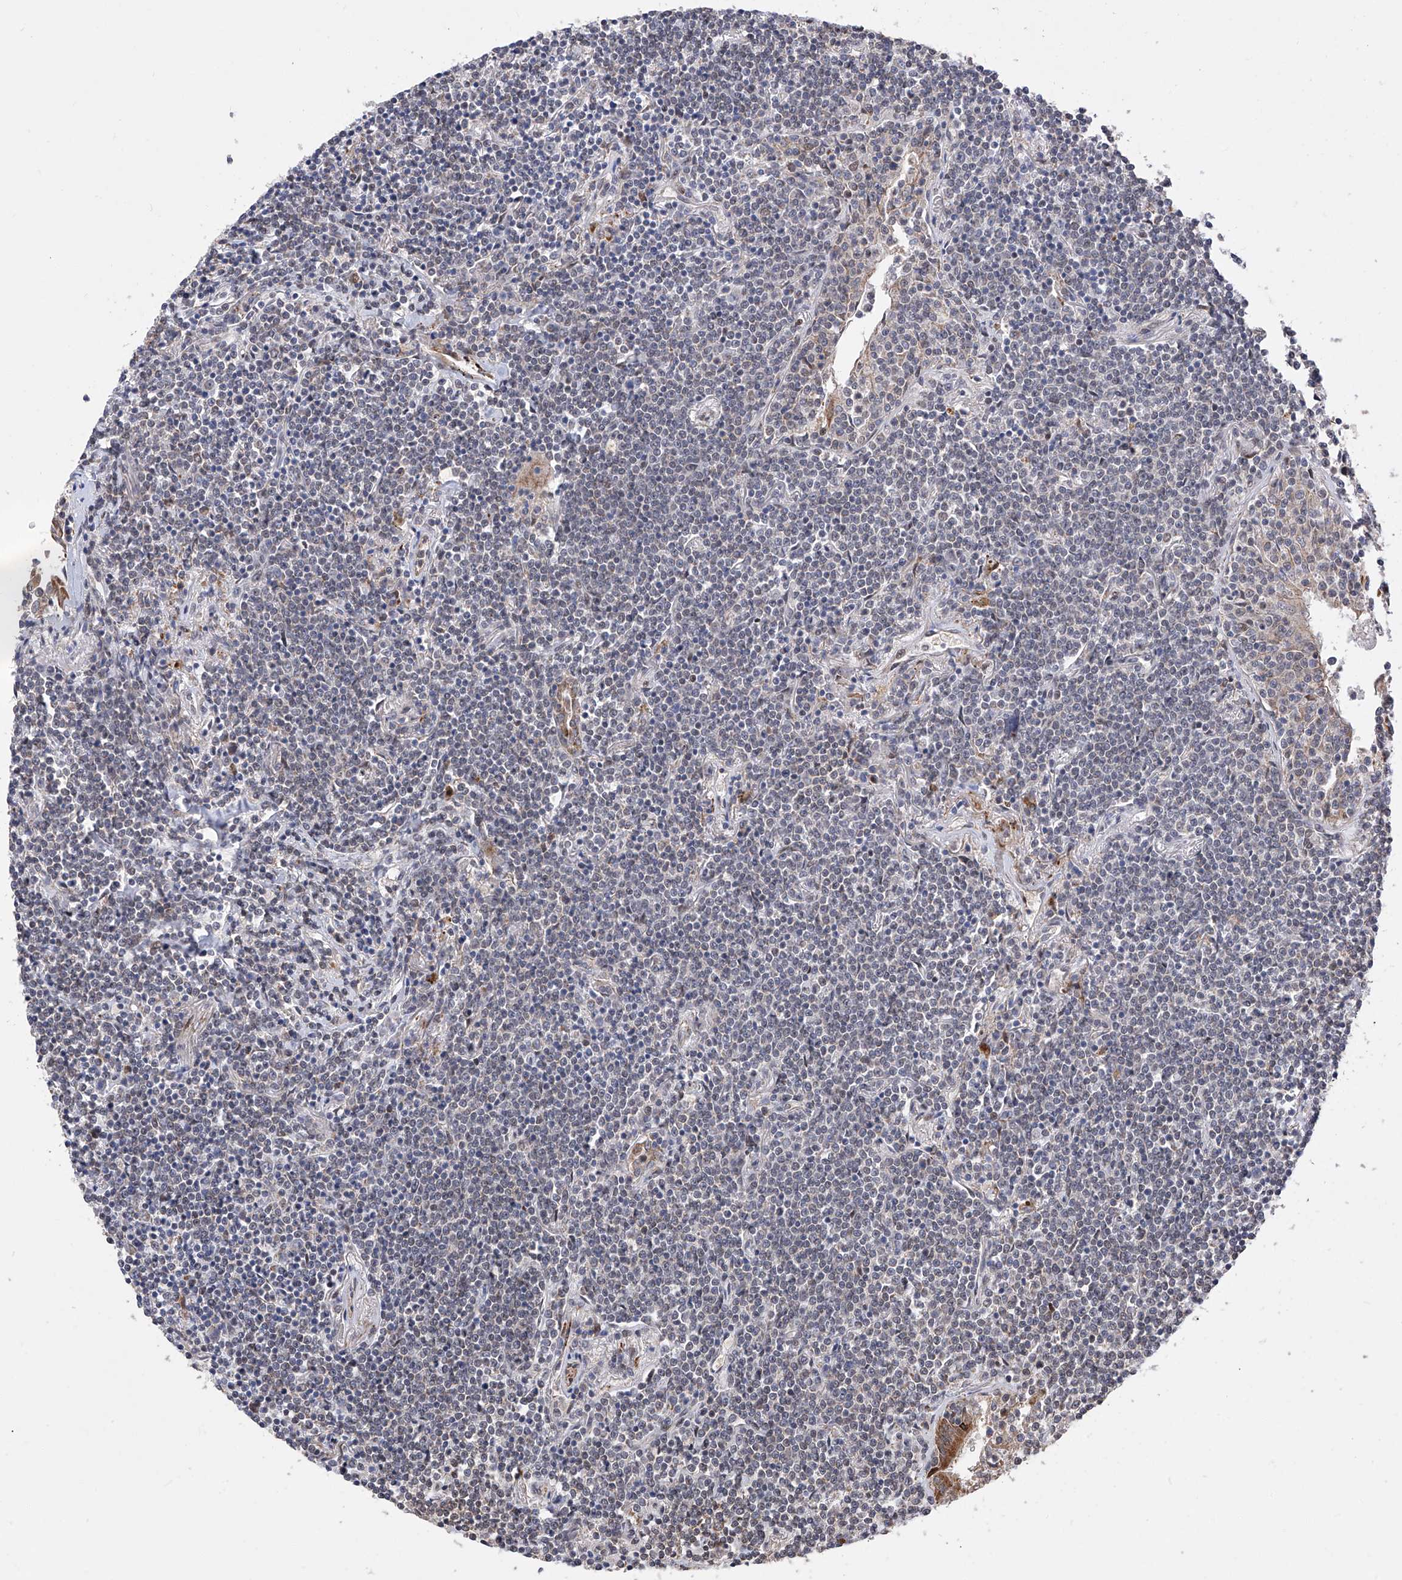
{"staining": {"intensity": "negative", "quantity": "none", "location": "none"}, "tissue": "lymphoma", "cell_type": "Tumor cells", "image_type": "cancer", "snomed": [{"axis": "morphology", "description": "Malignant lymphoma, non-Hodgkin's type, Low grade"}, {"axis": "topography", "description": "Lung"}], "caption": "DAB immunohistochemical staining of human lymphoma reveals no significant expression in tumor cells.", "gene": "FARP2", "patient": {"sex": "female", "age": 71}}